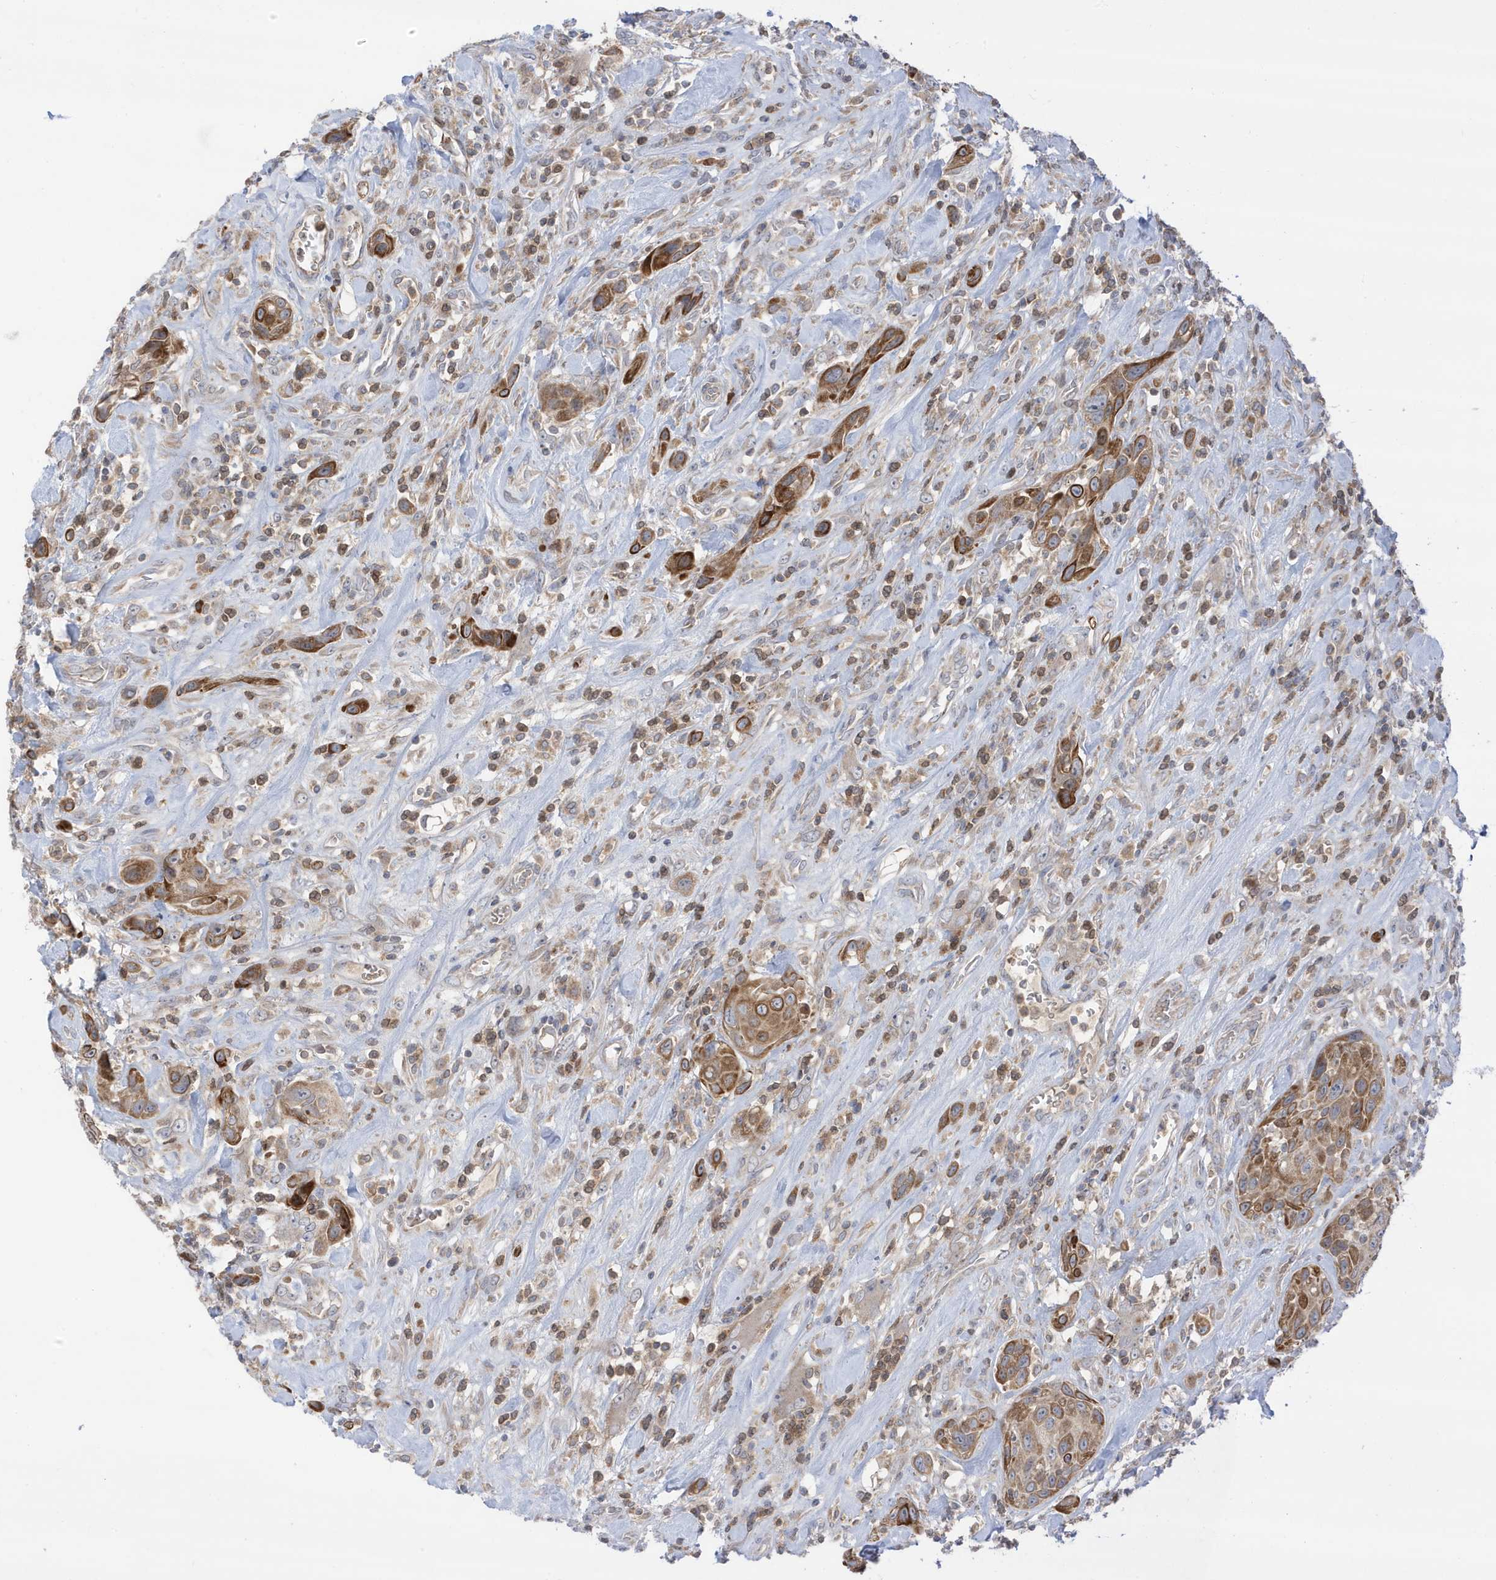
{"staining": {"intensity": "moderate", "quantity": ">75%", "location": "cytoplasmic/membranous"}, "tissue": "urothelial cancer", "cell_type": "Tumor cells", "image_type": "cancer", "snomed": [{"axis": "morphology", "description": "Urothelial carcinoma, High grade"}, {"axis": "topography", "description": "Urinary bladder"}], "caption": "Urothelial cancer stained with IHC reveals moderate cytoplasmic/membranous expression in approximately >75% of tumor cells.", "gene": "NPPC", "patient": {"sex": "male", "age": 50}}